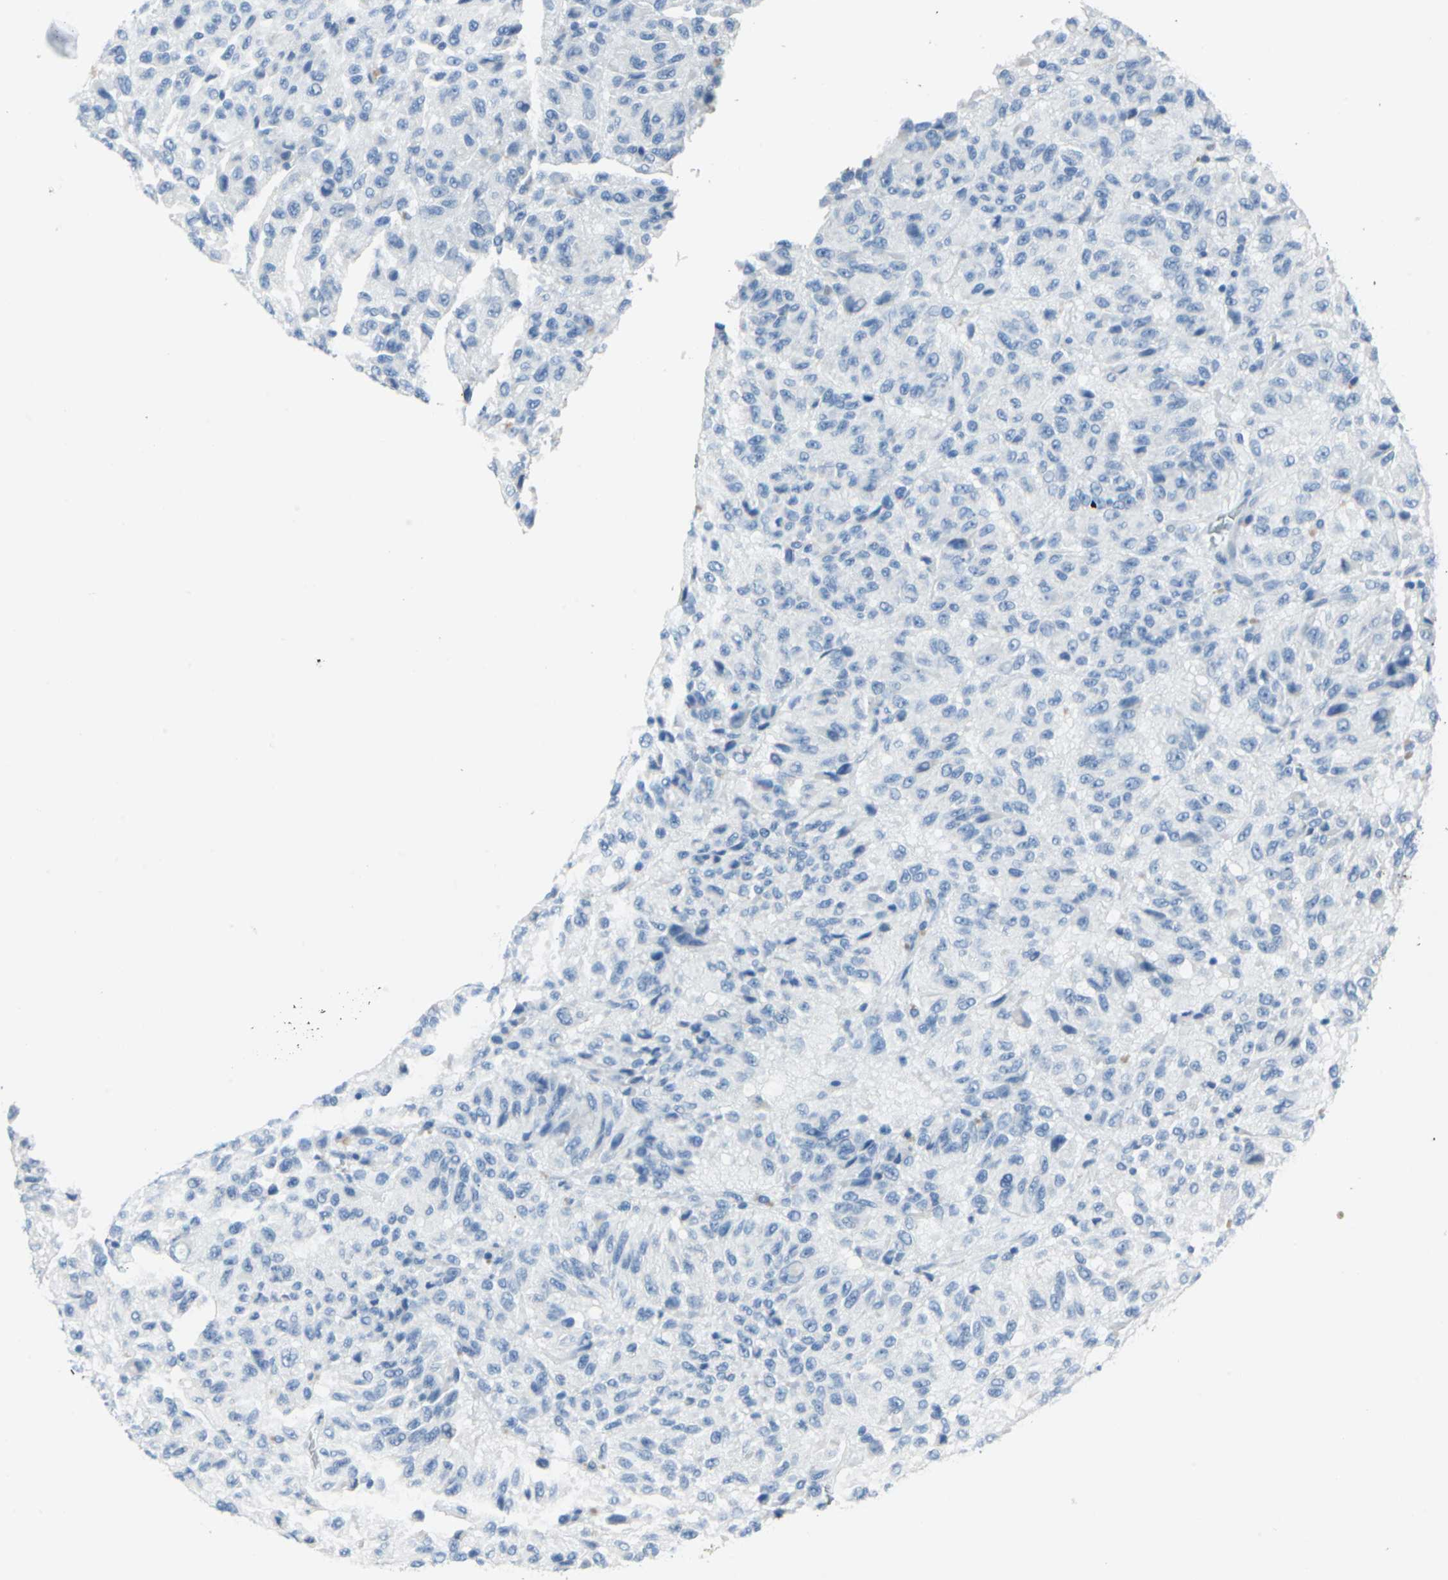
{"staining": {"intensity": "negative", "quantity": "none", "location": "none"}, "tissue": "melanoma", "cell_type": "Tumor cells", "image_type": "cancer", "snomed": [{"axis": "morphology", "description": "Malignant melanoma, Metastatic site"}, {"axis": "topography", "description": "Lung"}], "caption": "A high-resolution micrograph shows immunohistochemistry staining of melanoma, which exhibits no significant positivity in tumor cells.", "gene": "SFN", "patient": {"sex": "male", "age": 64}}